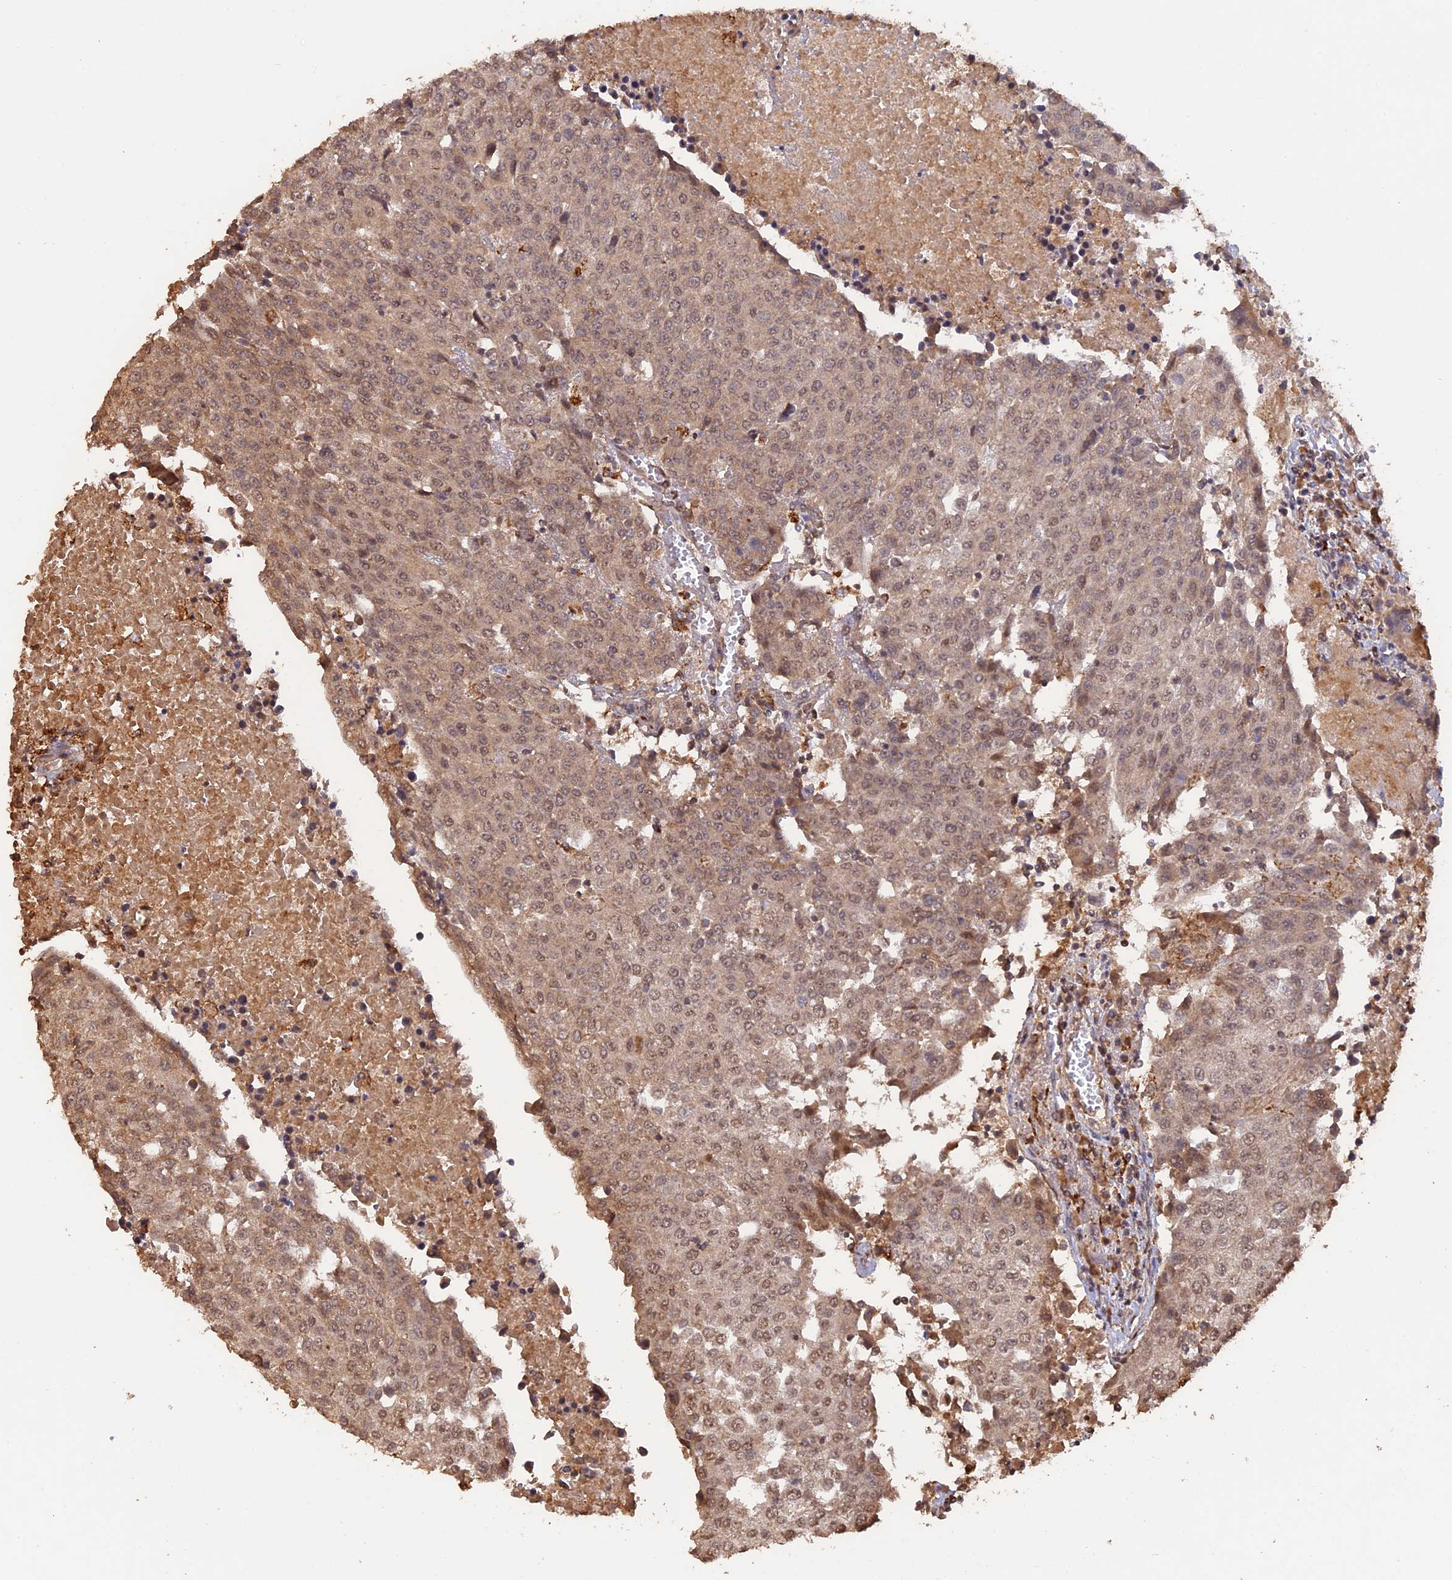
{"staining": {"intensity": "moderate", "quantity": ">75%", "location": "cytoplasmic/membranous,nuclear"}, "tissue": "urothelial cancer", "cell_type": "Tumor cells", "image_type": "cancer", "snomed": [{"axis": "morphology", "description": "Urothelial carcinoma, High grade"}, {"axis": "topography", "description": "Urinary bladder"}], "caption": "Immunohistochemical staining of high-grade urothelial carcinoma reveals medium levels of moderate cytoplasmic/membranous and nuclear staining in about >75% of tumor cells.", "gene": "FAM210B", "patient": {"sex": "female", "age": 85}}